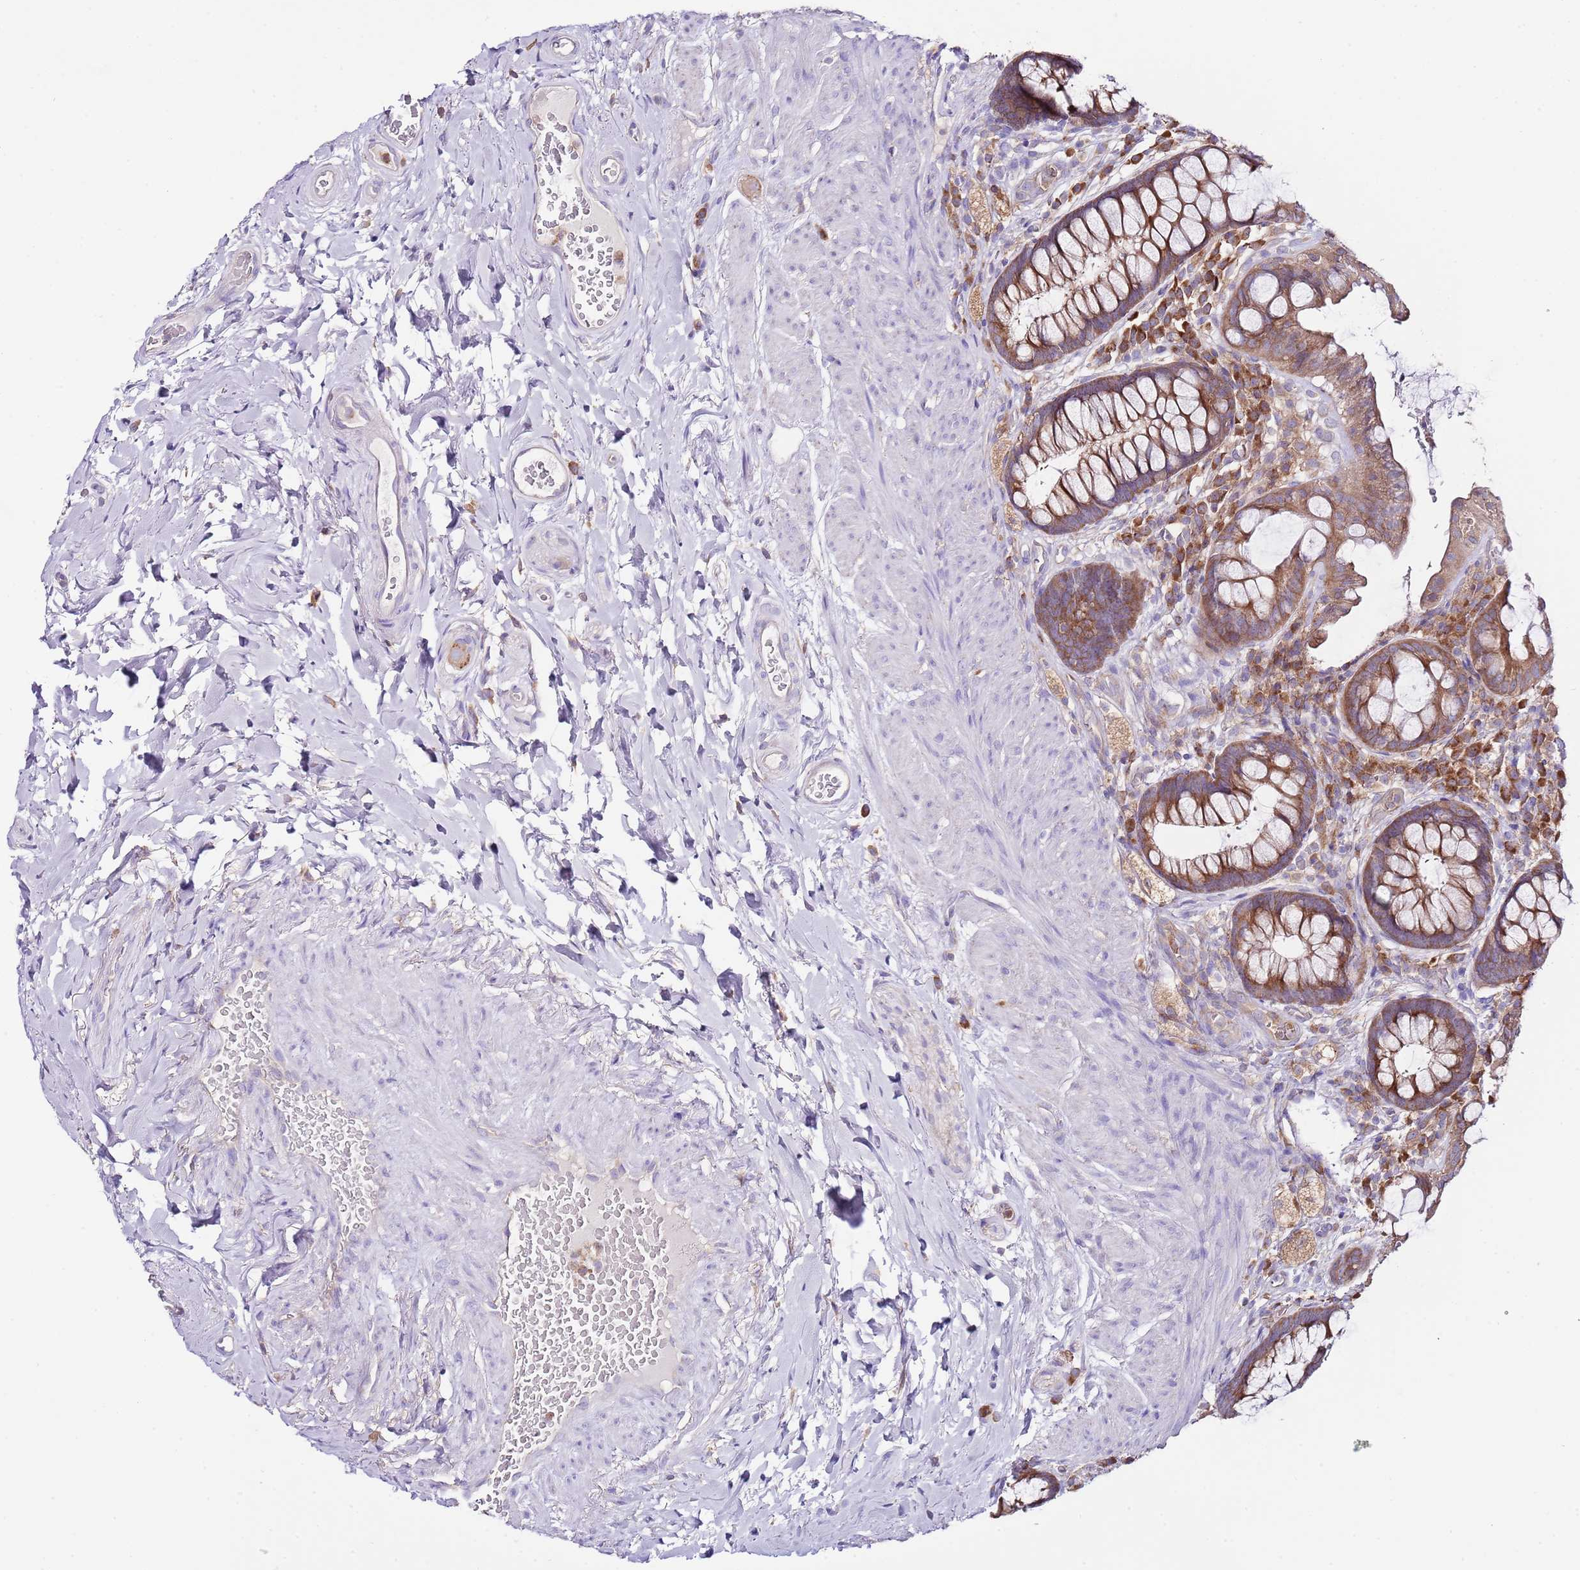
{"staining": {"intensity": "moderate", "quantity": ">75%", "location": "cytoplasmic/membranous"}, "tissue": "rectum", "cell_type": "Glandular cells", "image_type": "normal", "snomed": [{"axis": "morphology", "description": "Normal tissue, NOS"}, {"axis": "topography", "description": "Rectum"}, {"axis": "topography", "description": "Peripheral nerve tissue"}], "caption": "IHC (DAB (3,3'-diaminobenzidine)) staining of normal human rectum reveals moderate cytoplasmic/membranous protein positivity in approximately >75% of glandular cells.", "gene": "RPS10", "patient": {"sex": "female", "age": 69}}